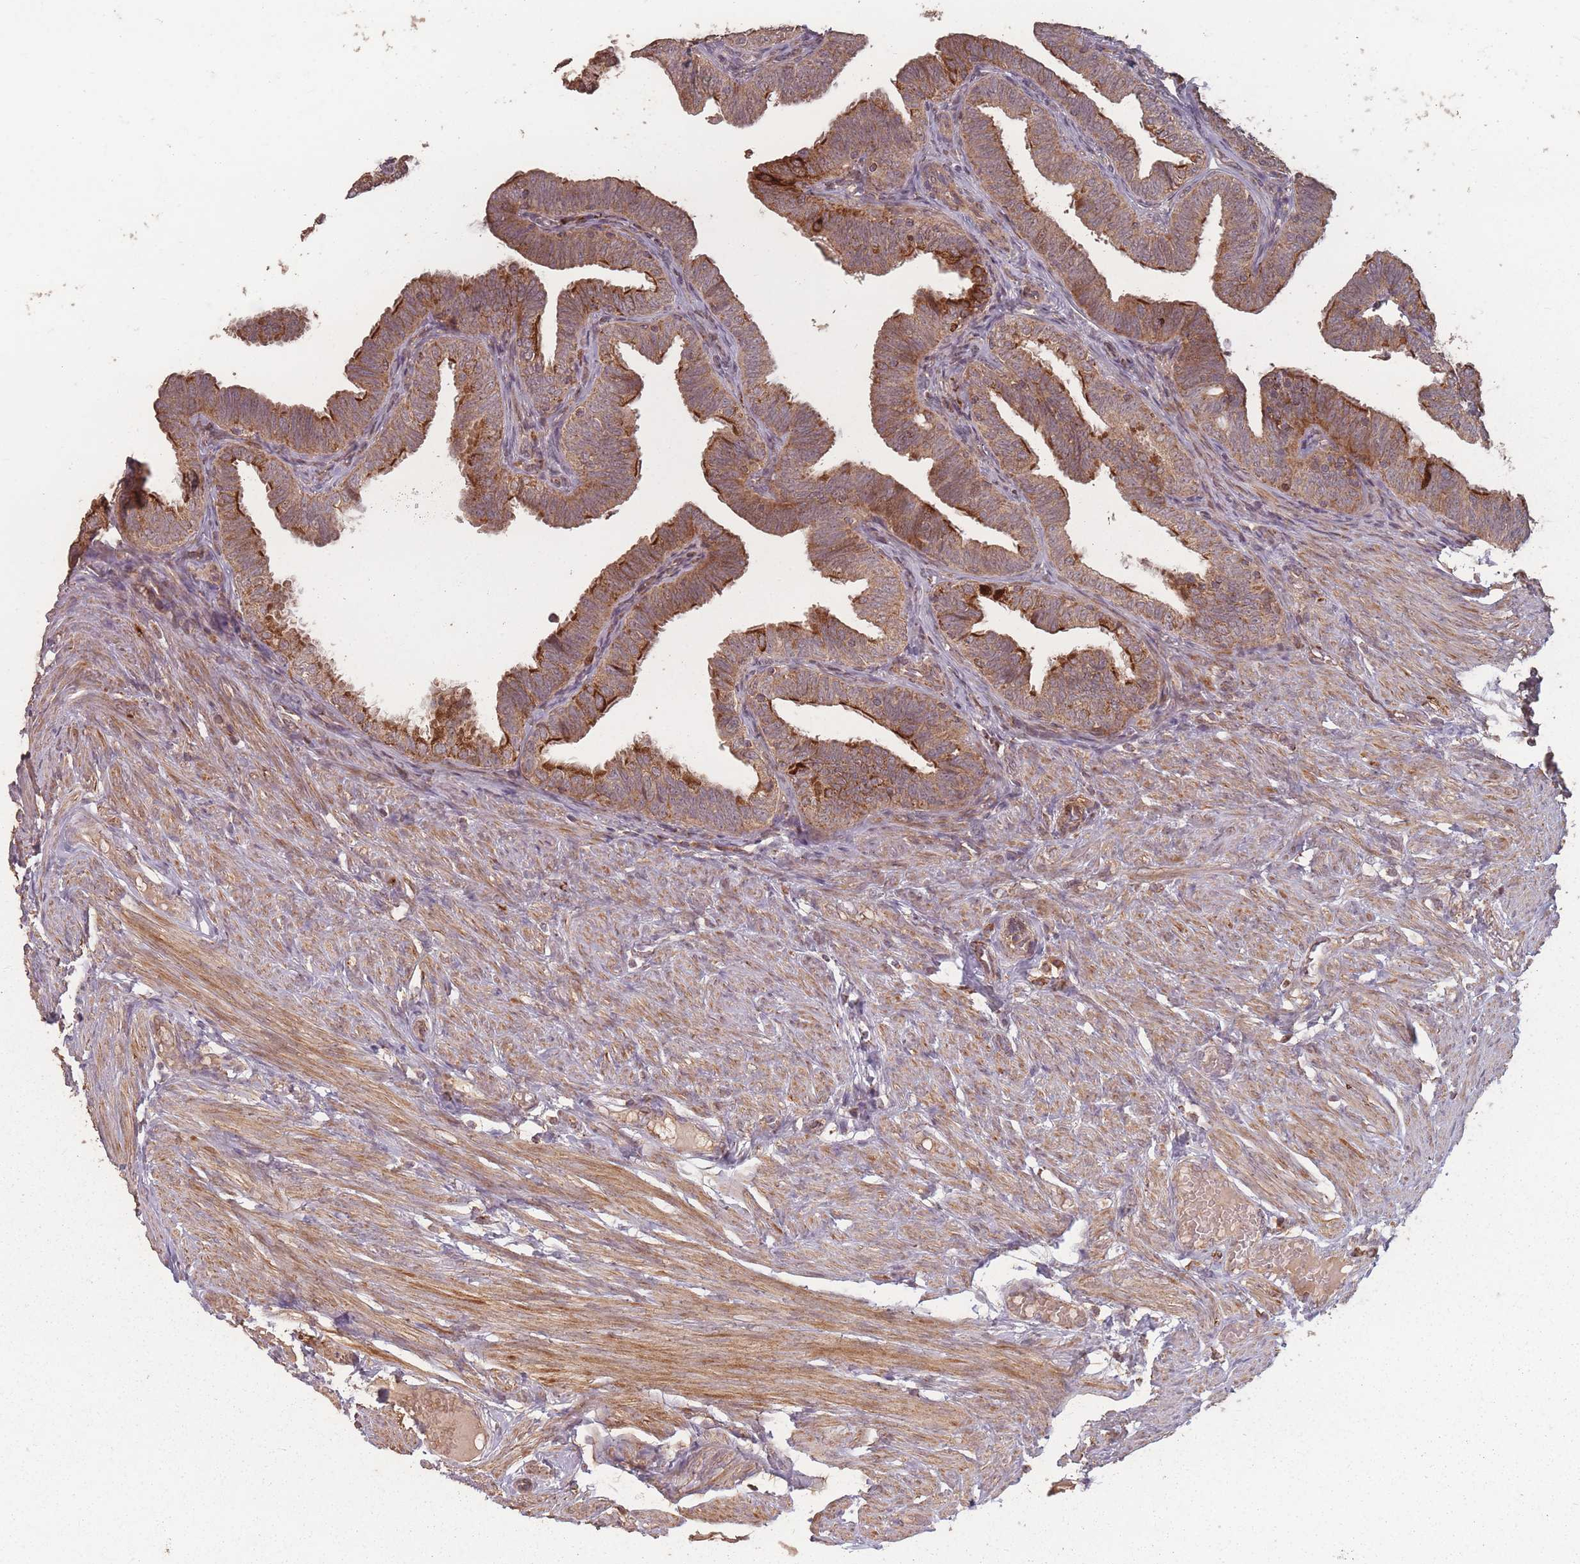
{"staining": {"intensity": "strong", "quantity": ">75%", "location": "cytoplasmic/membranous"}, "tissue": "fallopian tube", "cell_type": "Glandular cells", "image_type": "normal", "snomed": [{"axis": "morphology", "description": "Normal tissue, NOS"}, {"axis": "topography", "description": "Fallopian tube"}], "caption": "Immunohistochemistry (IHC) of benign fallopian tube displays high levels of strong cytoplasmic/membranous staining in about >75% of glandular cells. The staining was performed using DAB (3,3'-diaminobenzidine), with brown indicating positive protein expression. Nuclei are stained blue with hematoxylin.", "gene": "LYRM7", "patient": {"sex": "female", "age": 39}}